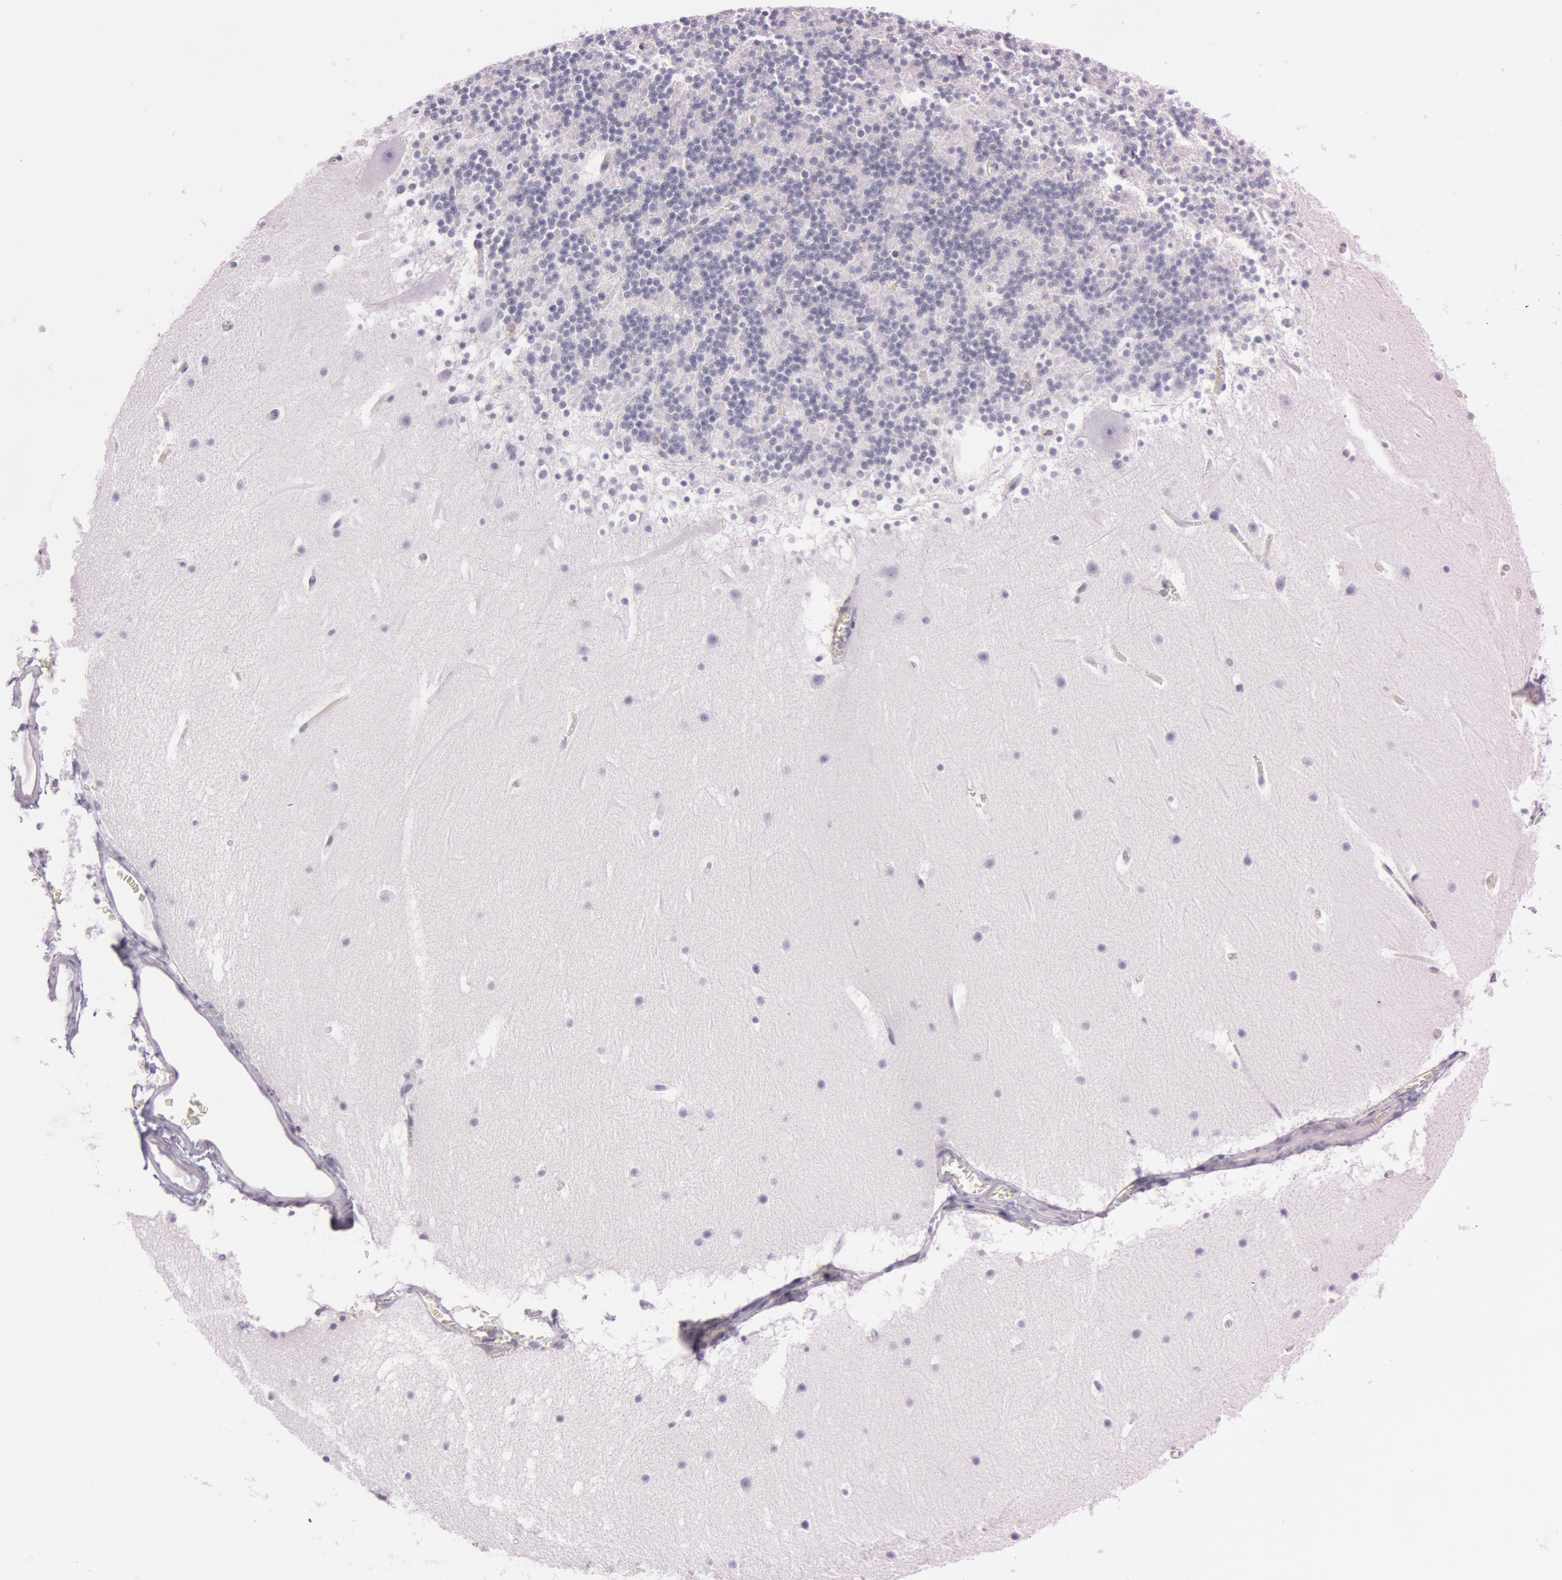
{"staining": {"intensity": "negative", "quantity": "none", "location": "none"}, "tissue": "cerebellum", "cell_type": "Cells in granular layer", "image_type": "normal", "snomed": [{"axis": "morphology", "description": "Normal tissue, NOS"}, {"axis": "topography", "description": "Cerebellum"}], "caption": "The histopathology image demonstrates no significant positivity in cells in granular layer of cerebellum. Brightfield microscopy of immunohistochemistry stained with DAB (3,3'-diaminobenzidine) (brown) and hematoxylin (blue), captured at high magnification.", "gene": "FOLH1", "patient": {"sex": "male", "age": 45}}